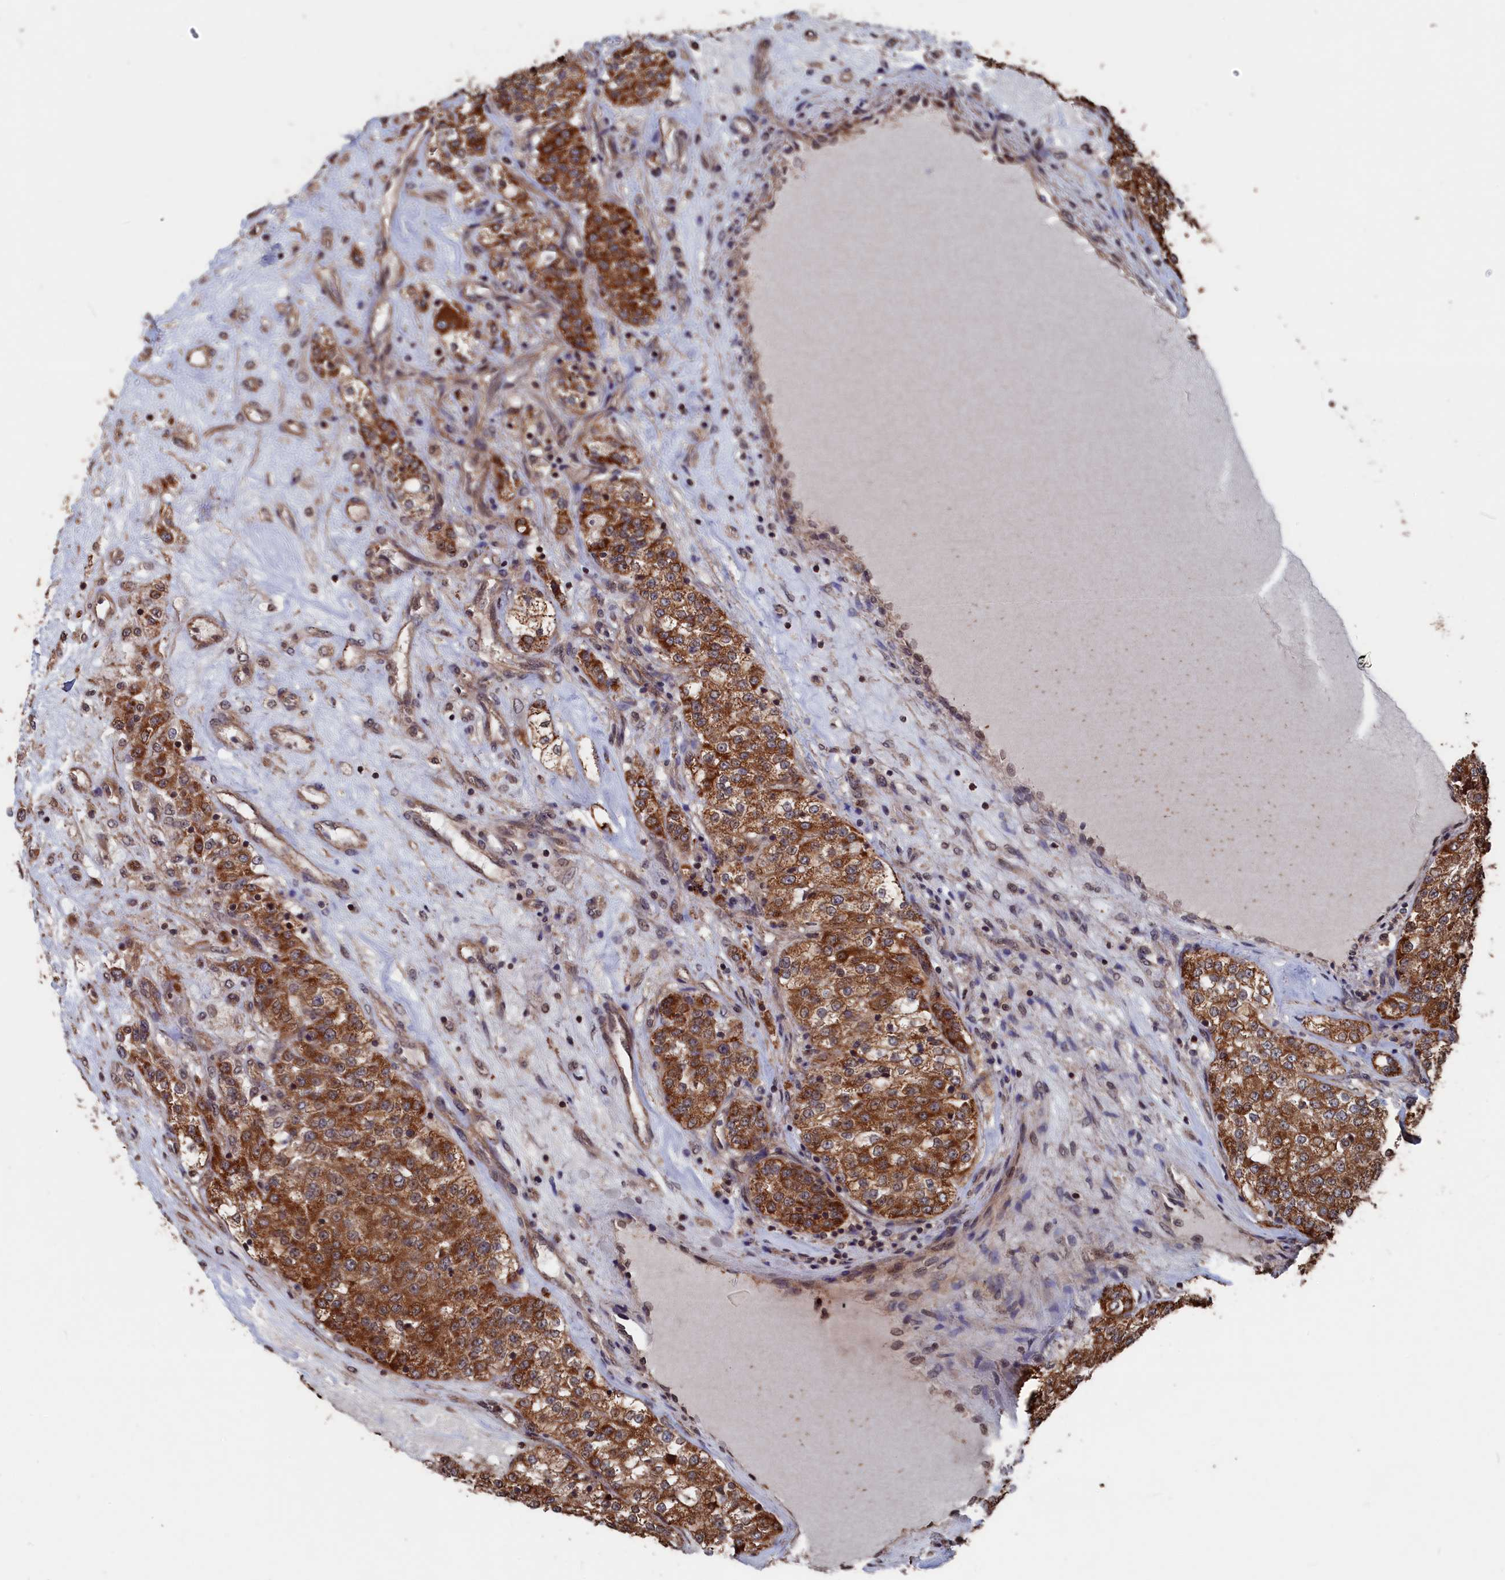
{"staining": {"intensity": "strong", "quantity": ">75%", "location": "cytoplasmic/membranous"}, "tissue": "renal cancer", "cell_type": "Tumor cells", "image_type": "cancer", "snomed": [{"axis": "morphology", "description": "Adenocarcinoma, NOS"}, {"axis": "topography", "description": "Kidney"}], "caption": "Human adenocarcinoma (renal) stained with a protein marker exhibits strong staining in tumor cells.", "gene": "PDE12", "patient": {"sex": "female", "age": 63}}